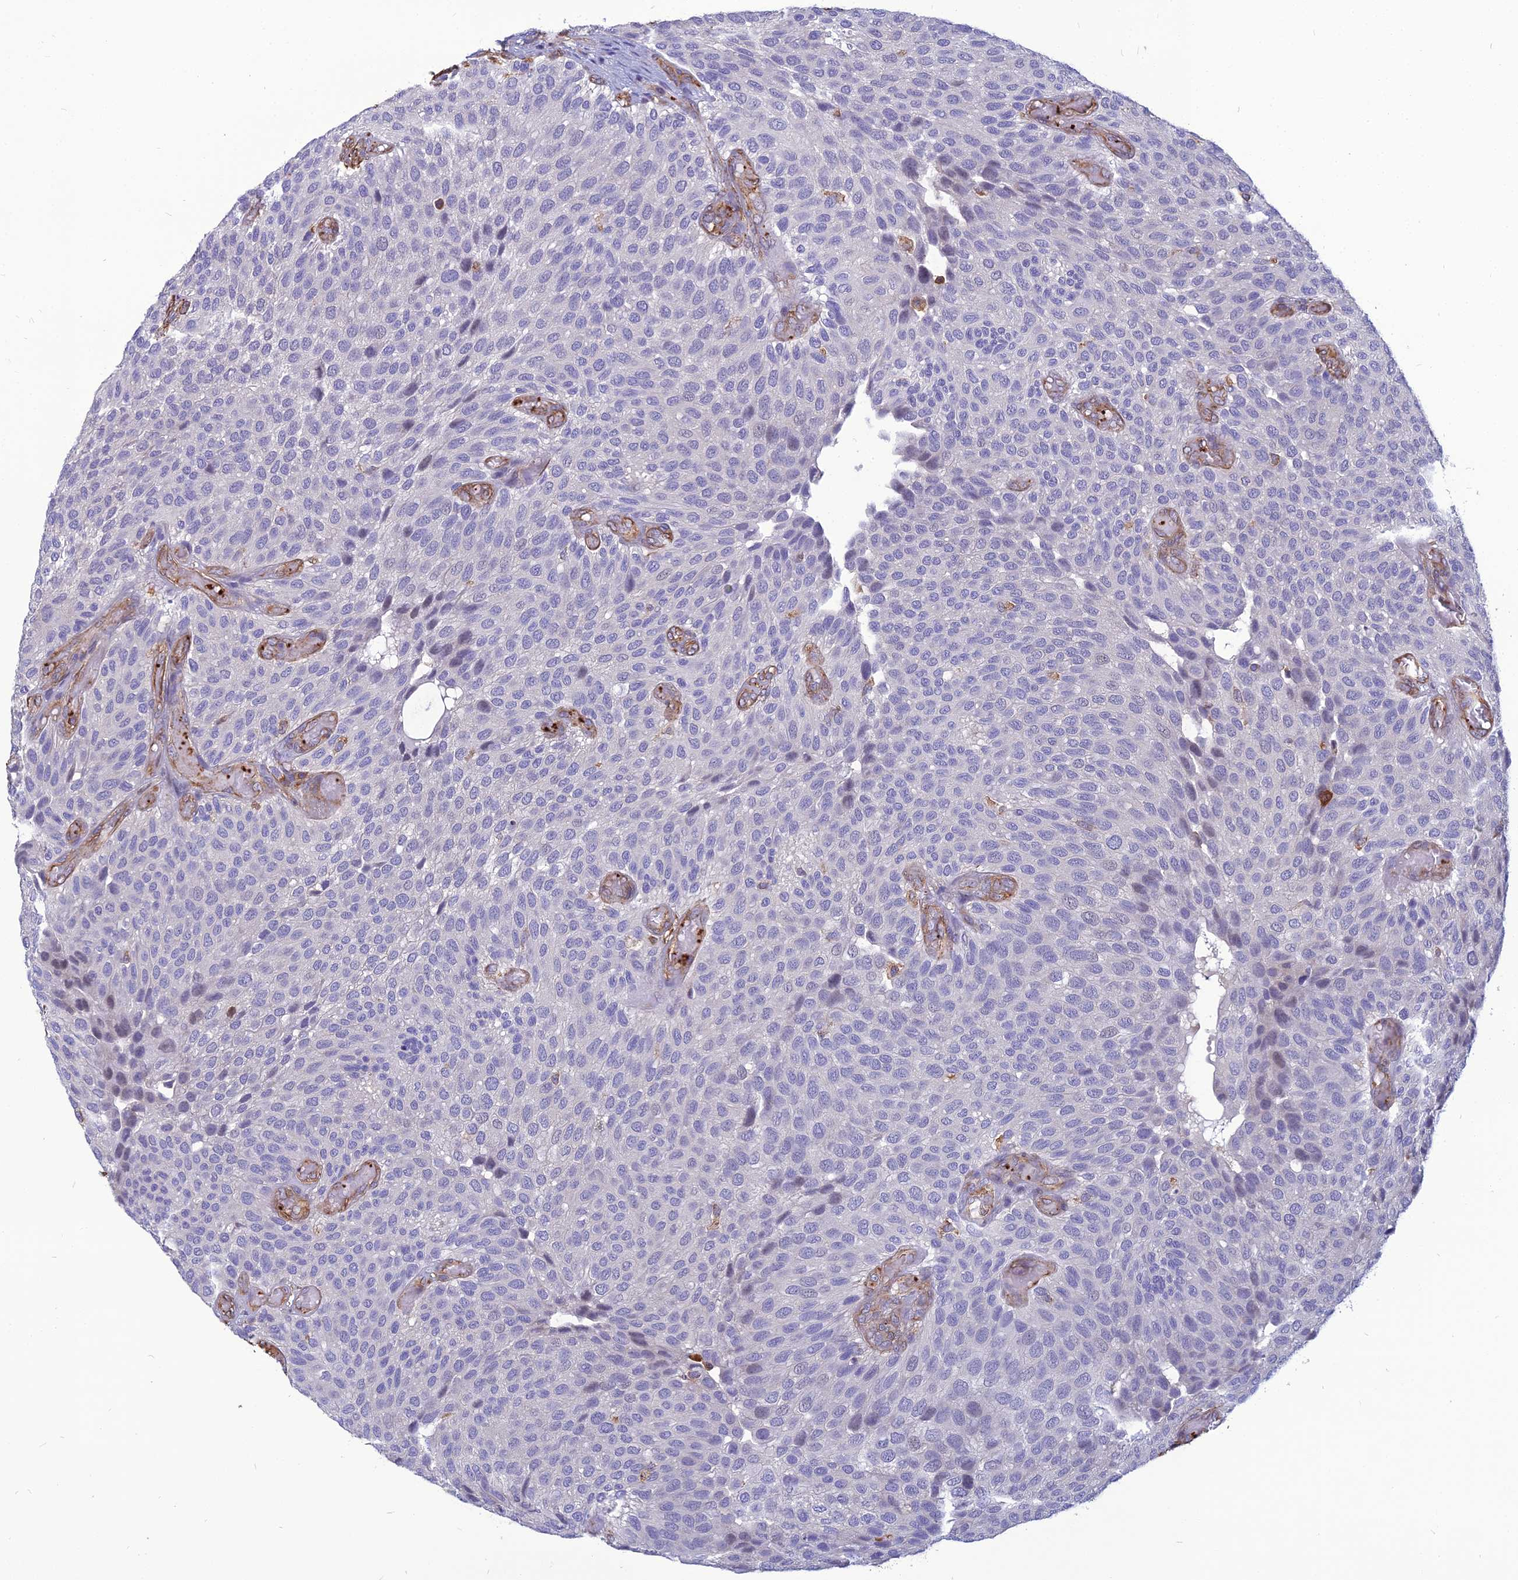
{"staining": {"intensity": "negative", "quantity": "none", "location": "none"}, "tissue": "urothelial cancer", "cell_type": "Tumor cells", "image_type": "cancer", "snomed": [{"axis": "morphology", "description": "Urothelial carcinoma, Low grade"}, {"axis": "topography", "description": "Urinary bladder"}], "caption": "Immunohistochemistry (IHC) histopathology image of neoplastic tissue: urothelial carcinoma (low-grade) stained with DAB (3,3'-diaminobenzidine) exhibits no significant protein staining in tumor cells.", "gene": "PSMD11", "patient": {"sex": "male", "age": 89}}